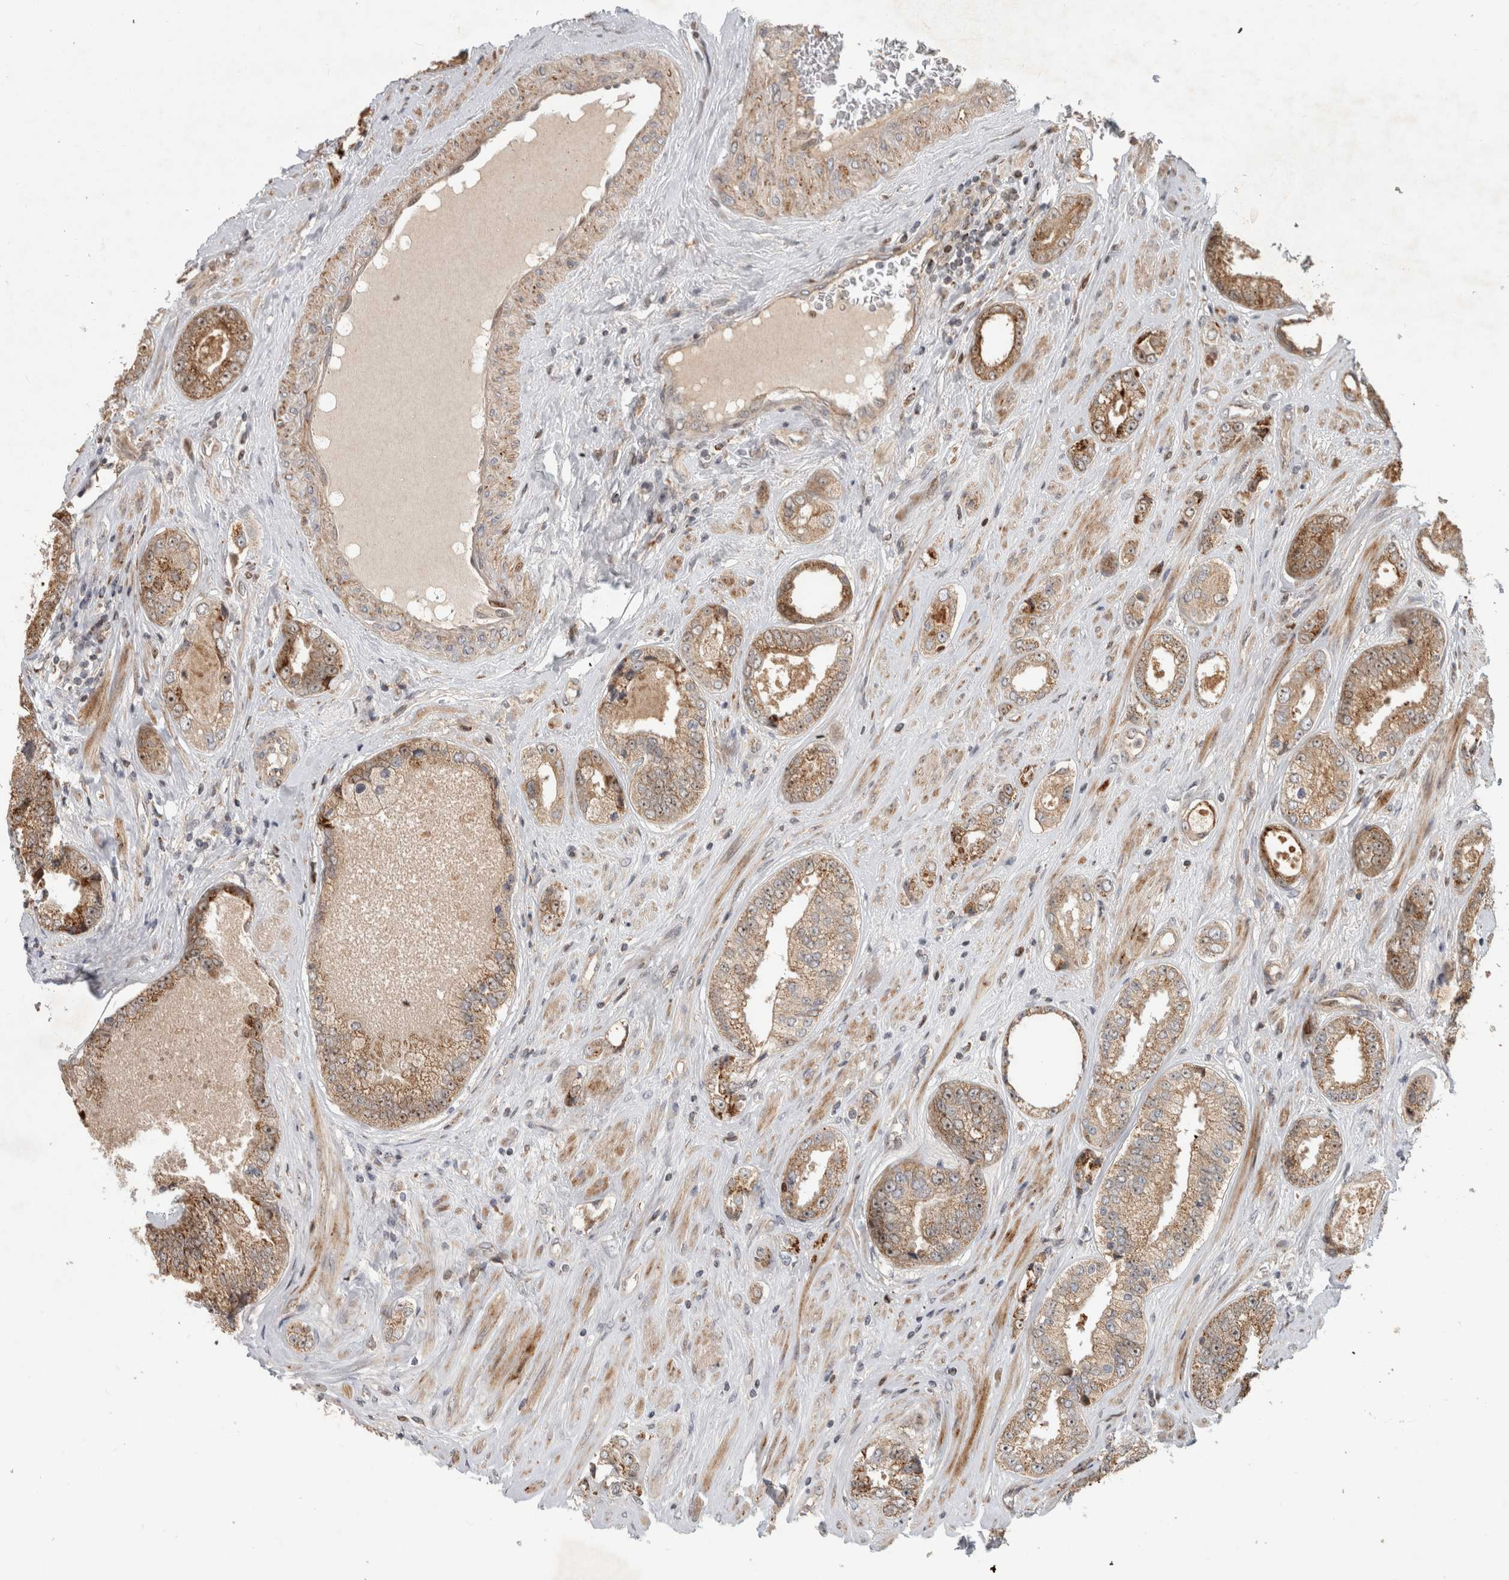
{"staining": {"intensity": "moderate", "quantity": ">75%", "location": "cytoplasmic/membranous,nuclear"}, "tissue": "prostate cancer", "cell_type": "Tumor cells", "image_type": "cancer", "snomed": [{"axis": "morphology", "description": "Adenocarcinoma, High grade"}, {"axis": "topography", "description": "Prostate"}], "caption": "A medium amount of moderate cytoplasmic/membranous and nuclear expression is seen in about >75% of tumor cells in adenocarcinoma (high-grade) (prostate) tissue.", "gene": "INSRR", "patient": {"sex": "male", "age": 61}}